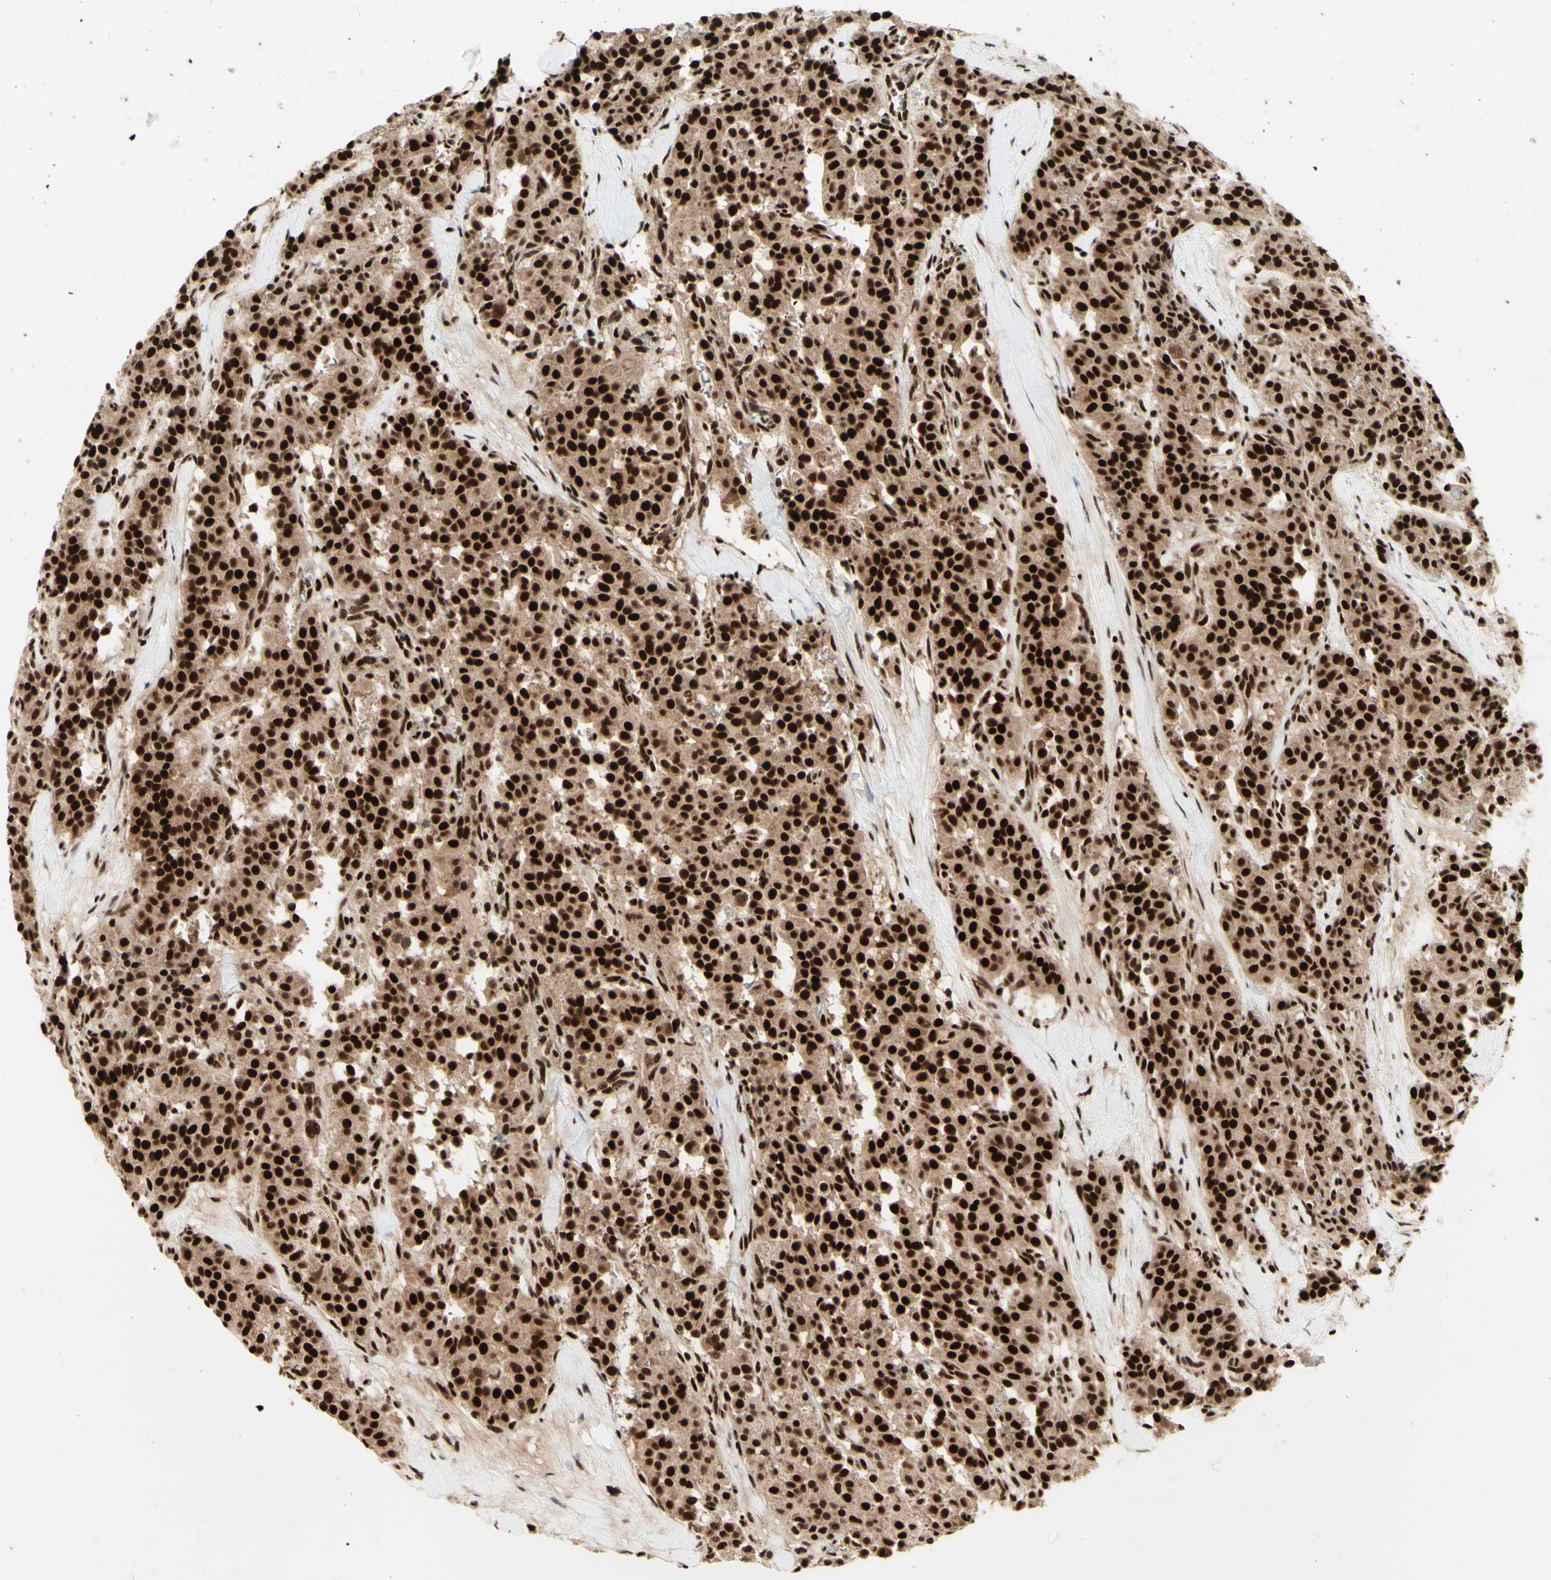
{"staining": {"intensity": "strong", "quantity": ">75%", "location": "nuclear"}, "tissue": "carcinoid", "cell_type": "Tumor cells", "image_type": "cancer", "snomed": [{"axis": "morphology", "description": "Carcinoid, malignant, NOS"}, {"axis": "topography", "description": "Lung"}], "caption": "Immunohistochemical staining of carcinoid demonstrates strong nuclear protein expression in approximately >75% of tumor cells.", "gene": "NR3C1", "patient": {"sex": "male", "age": 30}}